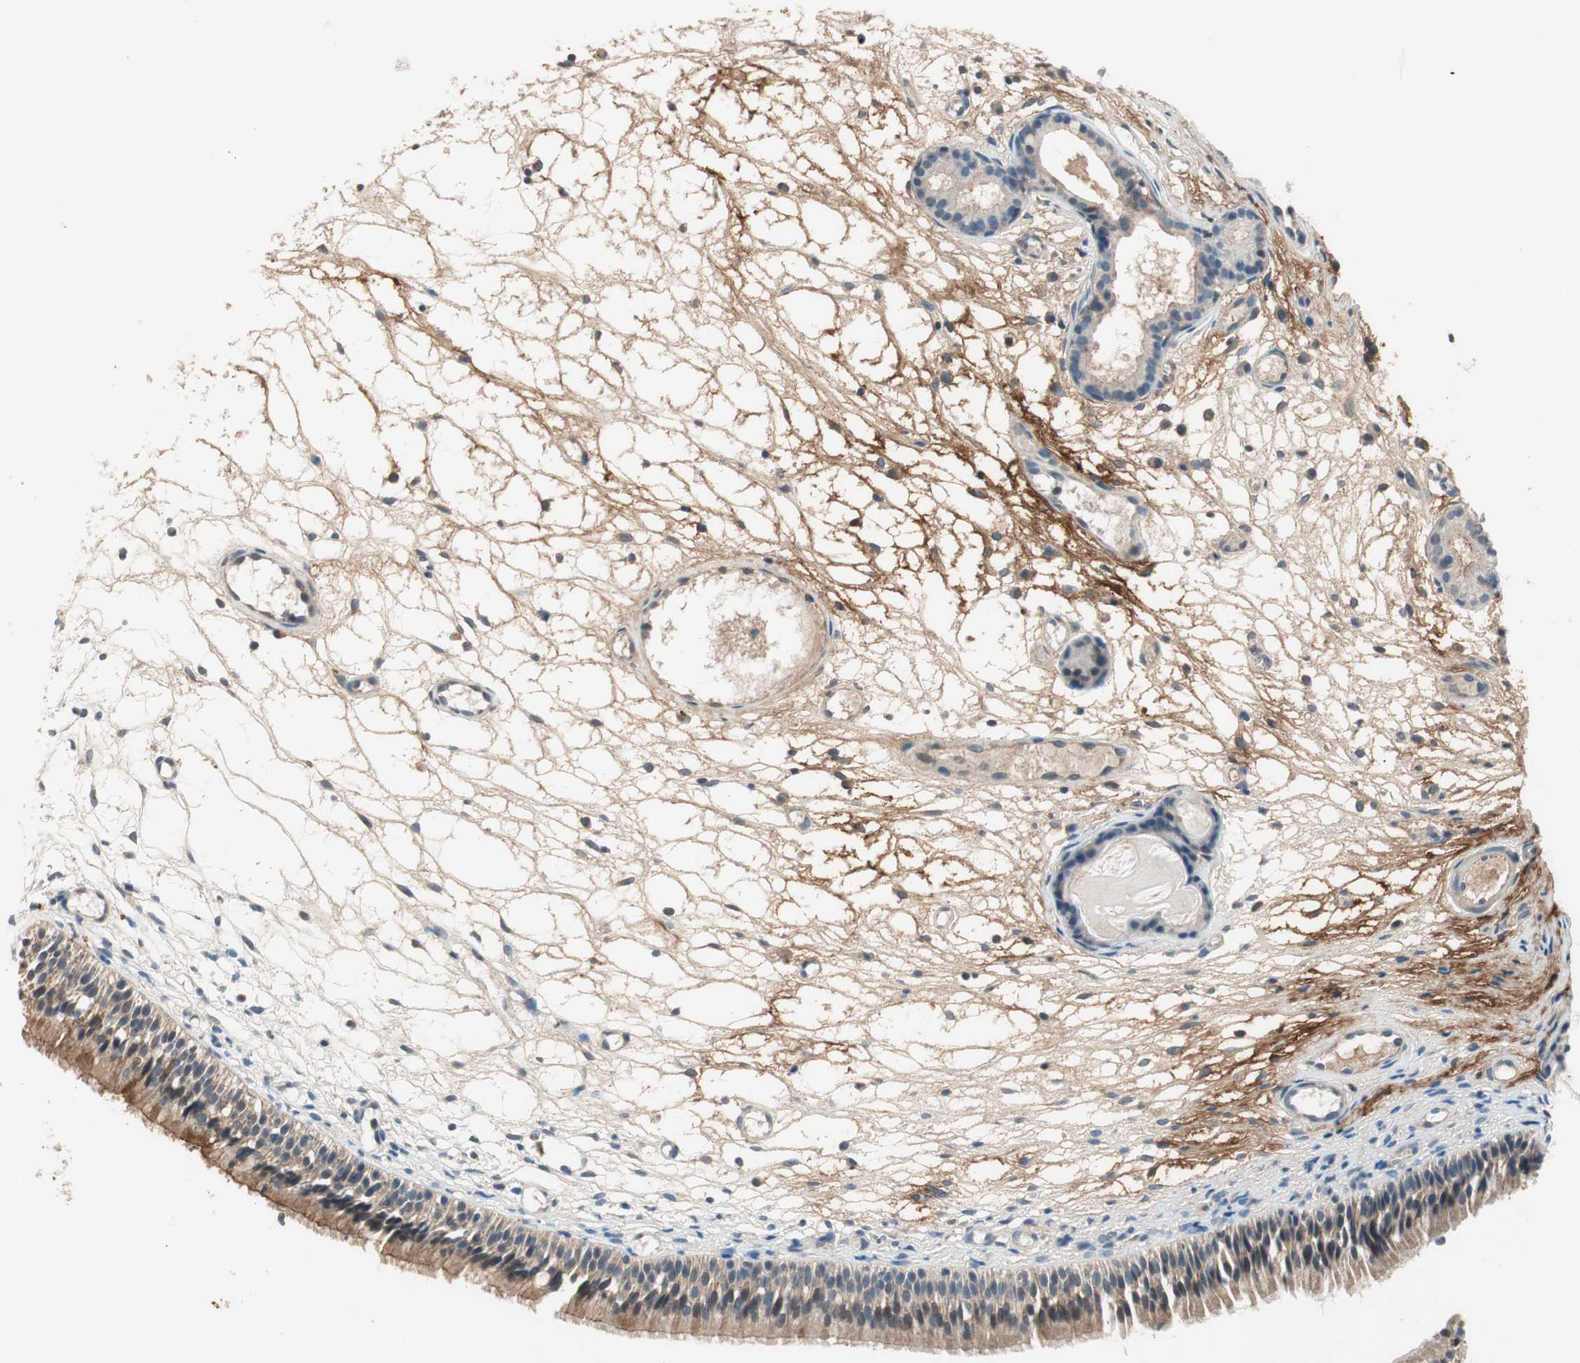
{"staining": {"intensity": "moderate", "quantity": ">75%", "location": "cytoplasmic/membranous"}, "tissue": "nasopharynx", "cell_type": "Respiratory epithelial cells", "image_type": "normal", "snomed": [{"axis": "morphology", "description": "Normal tissue, NOS"}, {"axis": "topography", "description": "Nasopharynx"}], "caption": "Nasopharynx stained with a brown dye demonstrates moderate cytoplasmic/membranous positive positivity in approximately >75% of respiratory epithelial cells.", "gene": "HPN", "patient": {"sex": "female", "age": 54}}